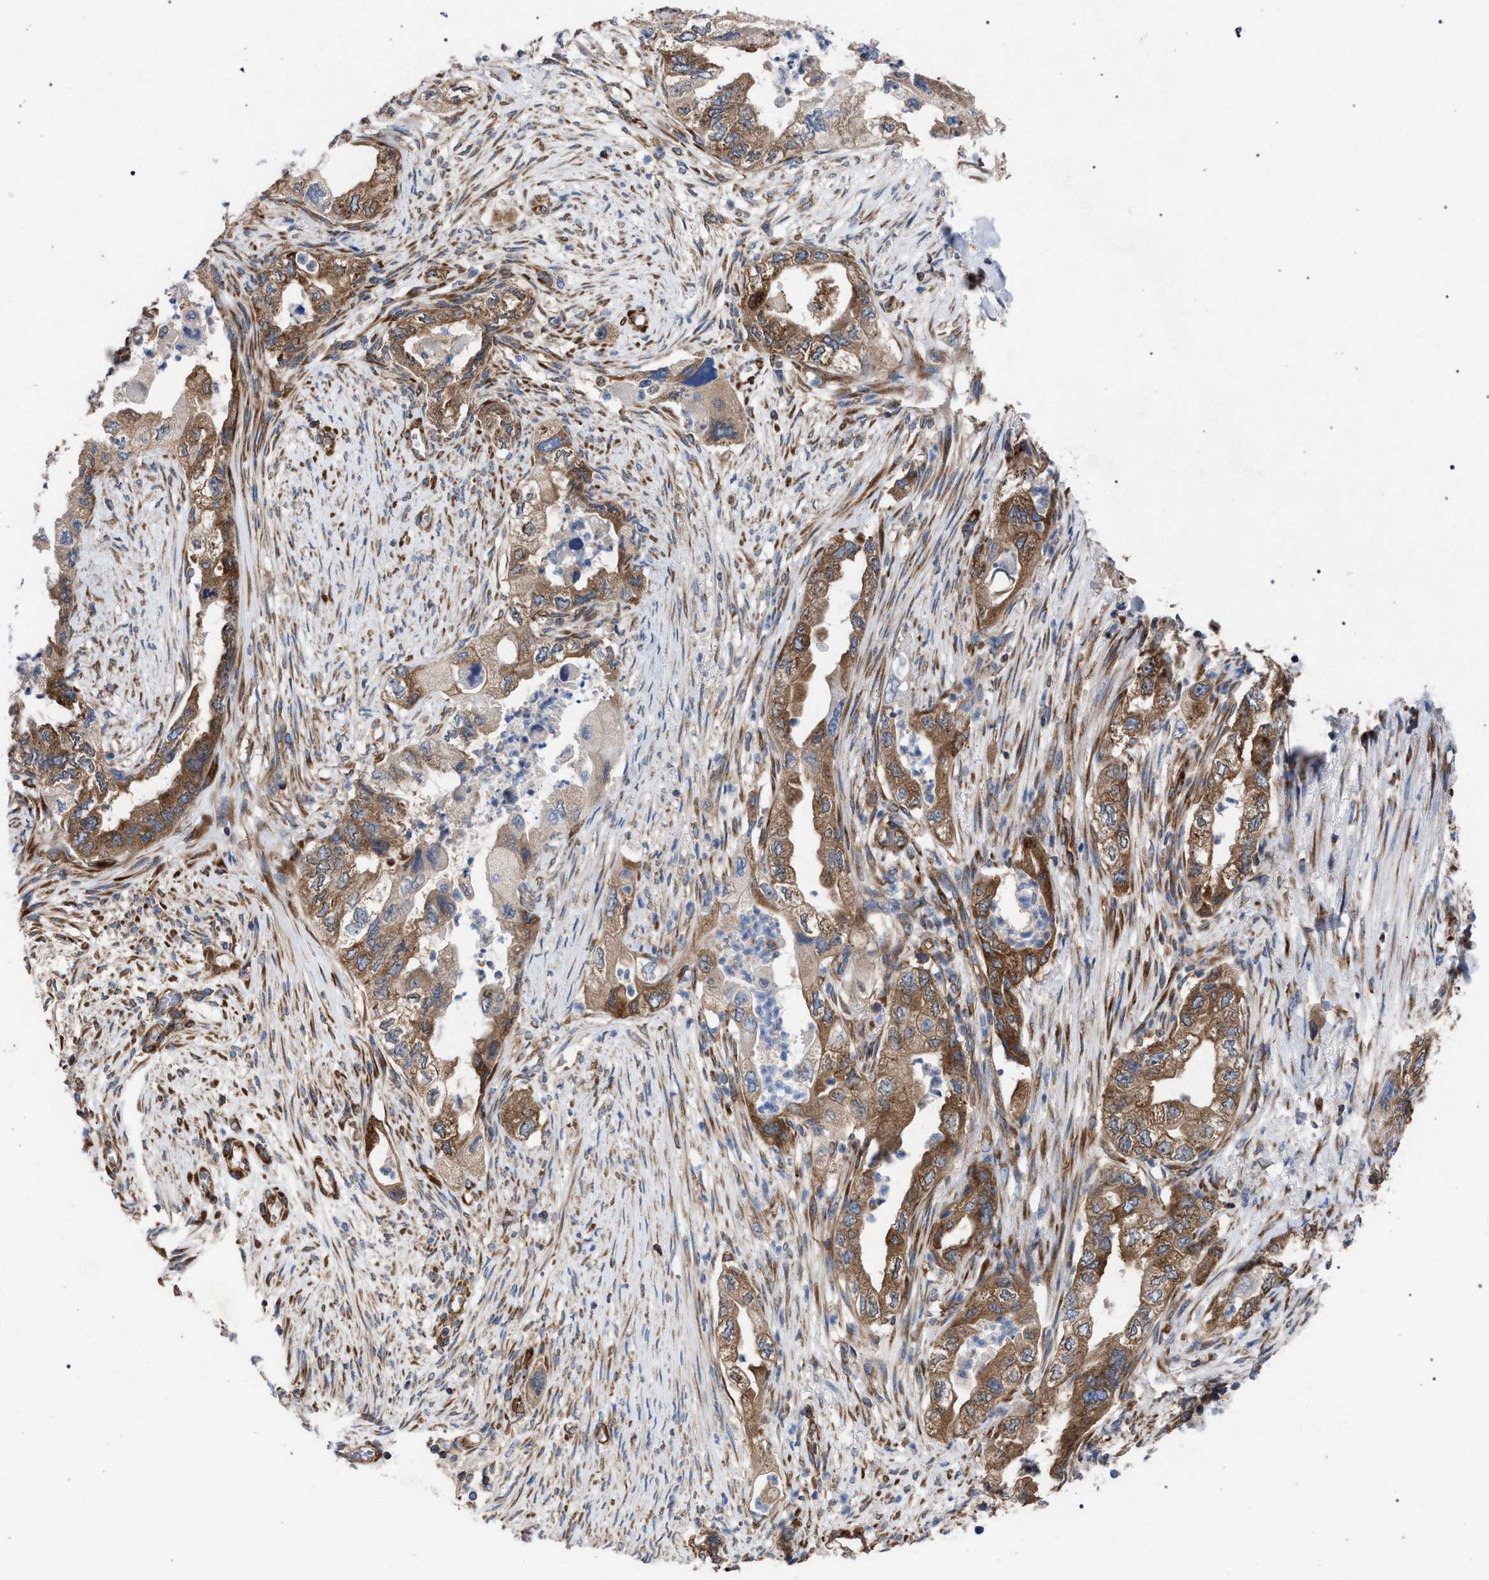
{"staining": {"intensity": "moderate", "quantity": ">75%", "location": "cytoplasmic/membranous"}, "tissue": "pancreatic cancer", "cell_type": "Tumor cells", "image_type": "cancer", "snomed": [{"axis": "morphology", "description": "Adenocarcinoma, NOS"}, {"axis": "topography", "description": "Pancreas"}], "caption": "This is an image of immunohistochemistry staining of pancreatic adenocarcinoma, which shows moderate expression in the cytoplasmic/membranous of tumor cells.", "gene": "CDR2L", "patient": {"sex": "female", "age": 73}}